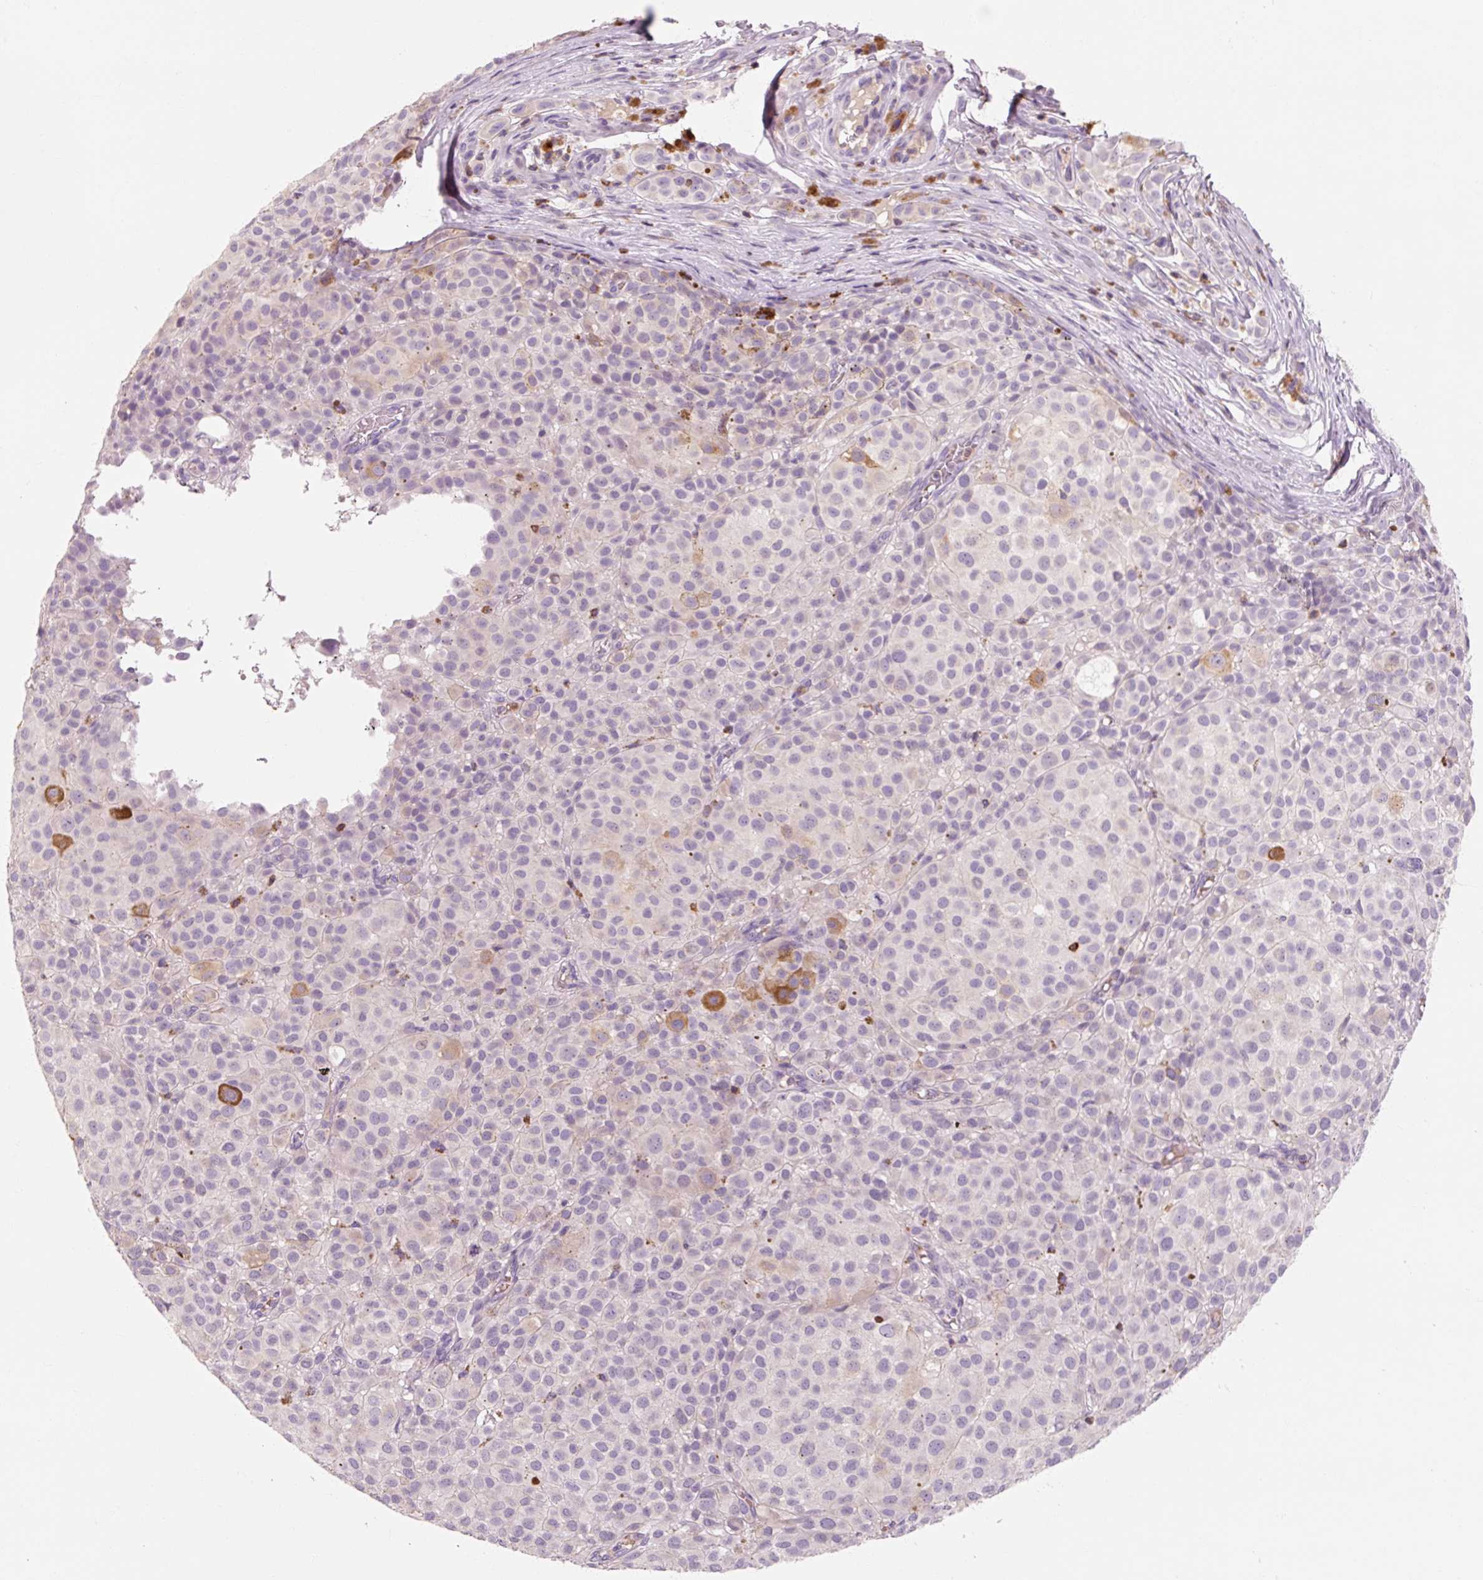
{"staining": {"intensity": "moderate", "quantity": "<25%", "location": "cytoplasmic/membranous"}, "tissue": "melanoma", "cell_type": "Tumor cells", "image_type": "cancer", "snomed": [{"axis": "morphology", "description": "Malignant melanoma, NOS"}, {"axis": "topography", "description": "Skin"}], "caption": "Brown immunohistochemical staining in human melanoma reveals moderate cytoplasmic/membranous staining in approximately <25% of tumor cells. Nuclei are stained in blue.", "gene": "OR8K1", "patient": {"sex": "male", "age": 64}}